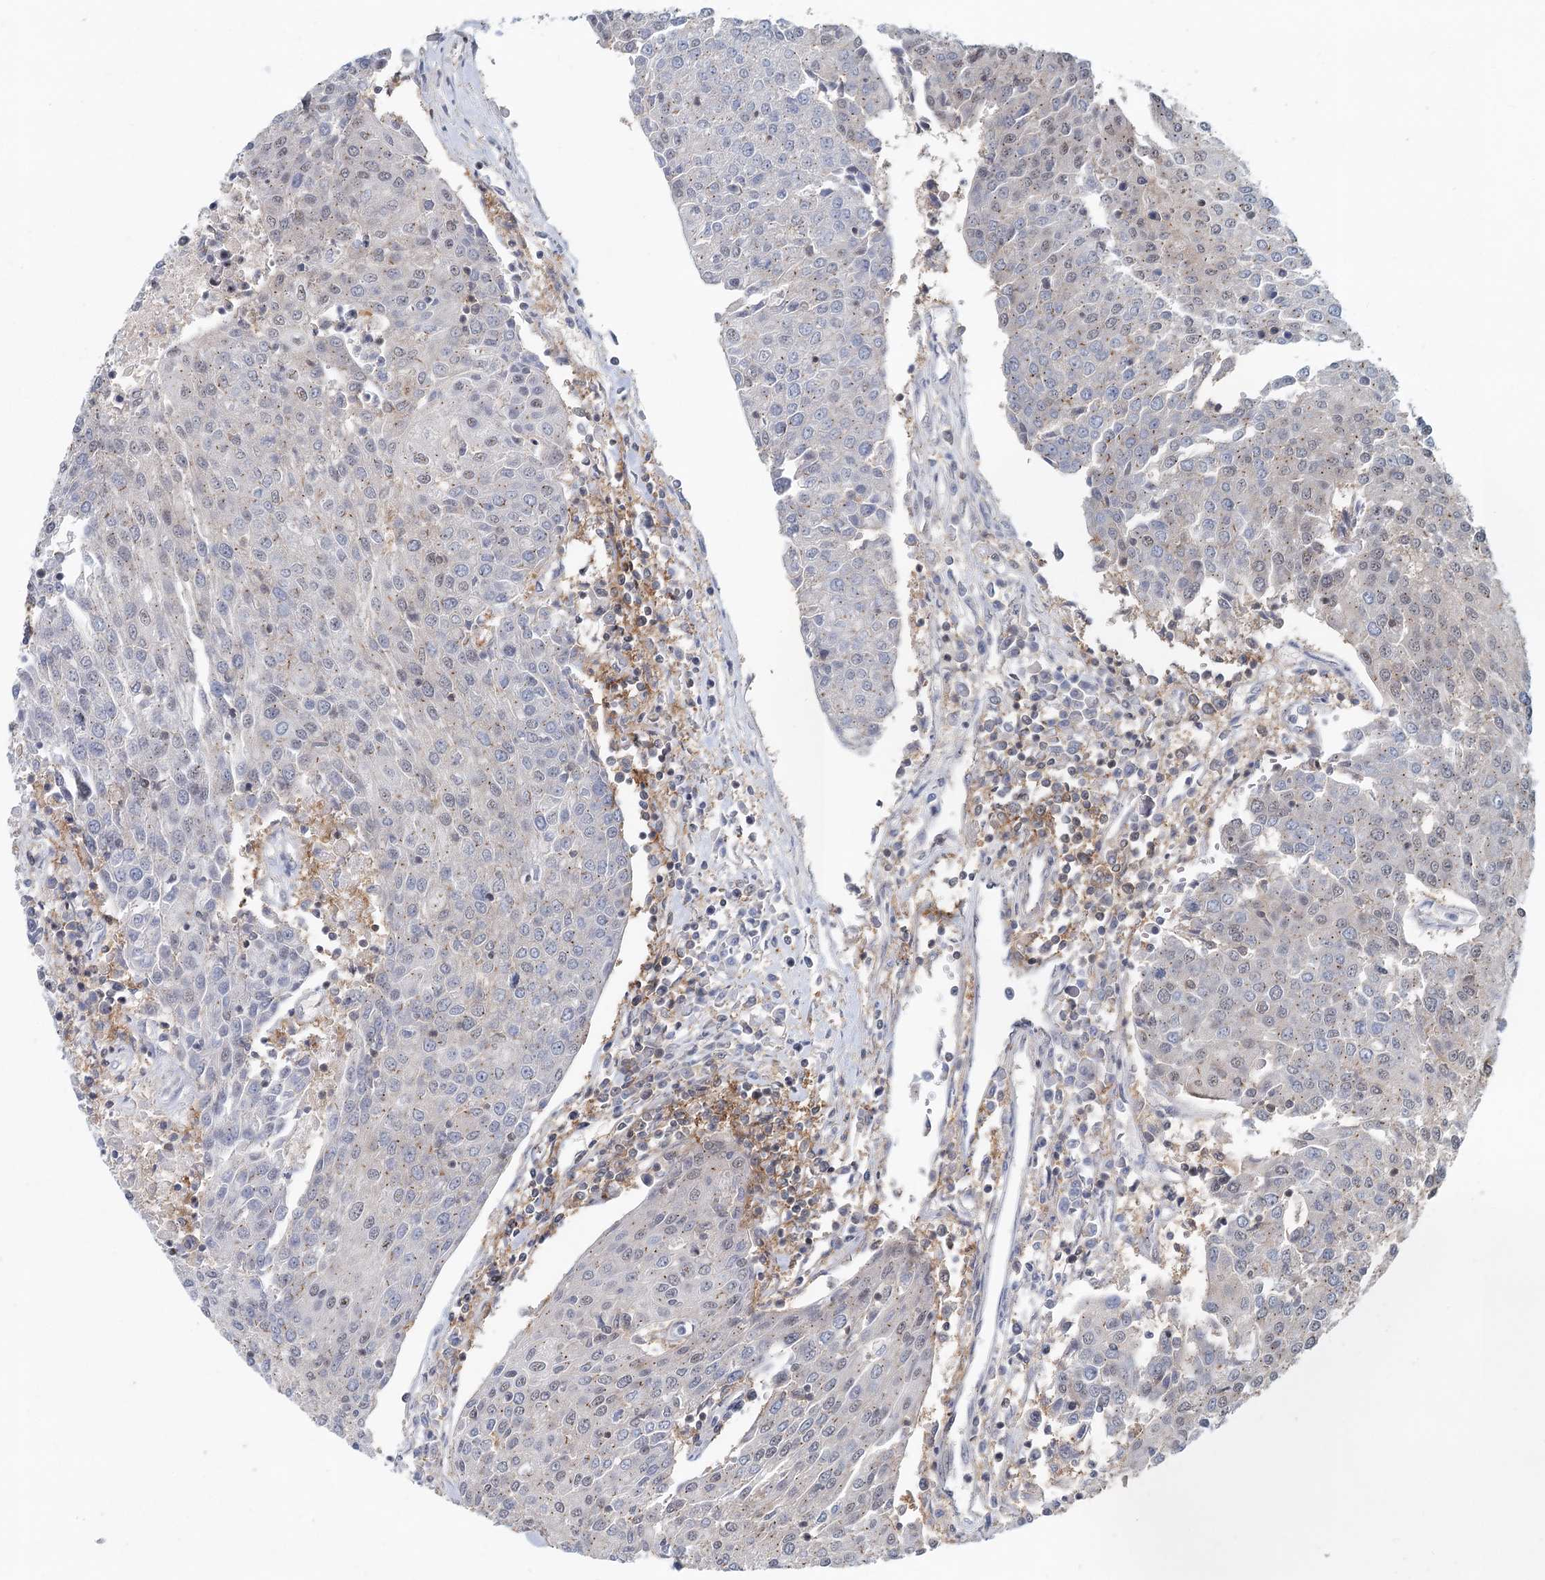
{"staining": {"intensity": "negative", "quantity": "none", "location": "none"}, "tissue": "urothelial cancer", "cell_type": "Tumor cells", "image_type": "cancer", "snomed": [{"axis": "morphology", "description": "Urothelial carcinoma, High grade"}, {"axis": "topography", "description": "Urinary bladder"}], "caption": "Immunohistochemistry (IHC) micrograph of human urothelial cancer stained for a protein (brown), which displays no expression in tumor cells.", "gene": "CDC42SE2", "patient": {"sex": "female", "age": 85}}